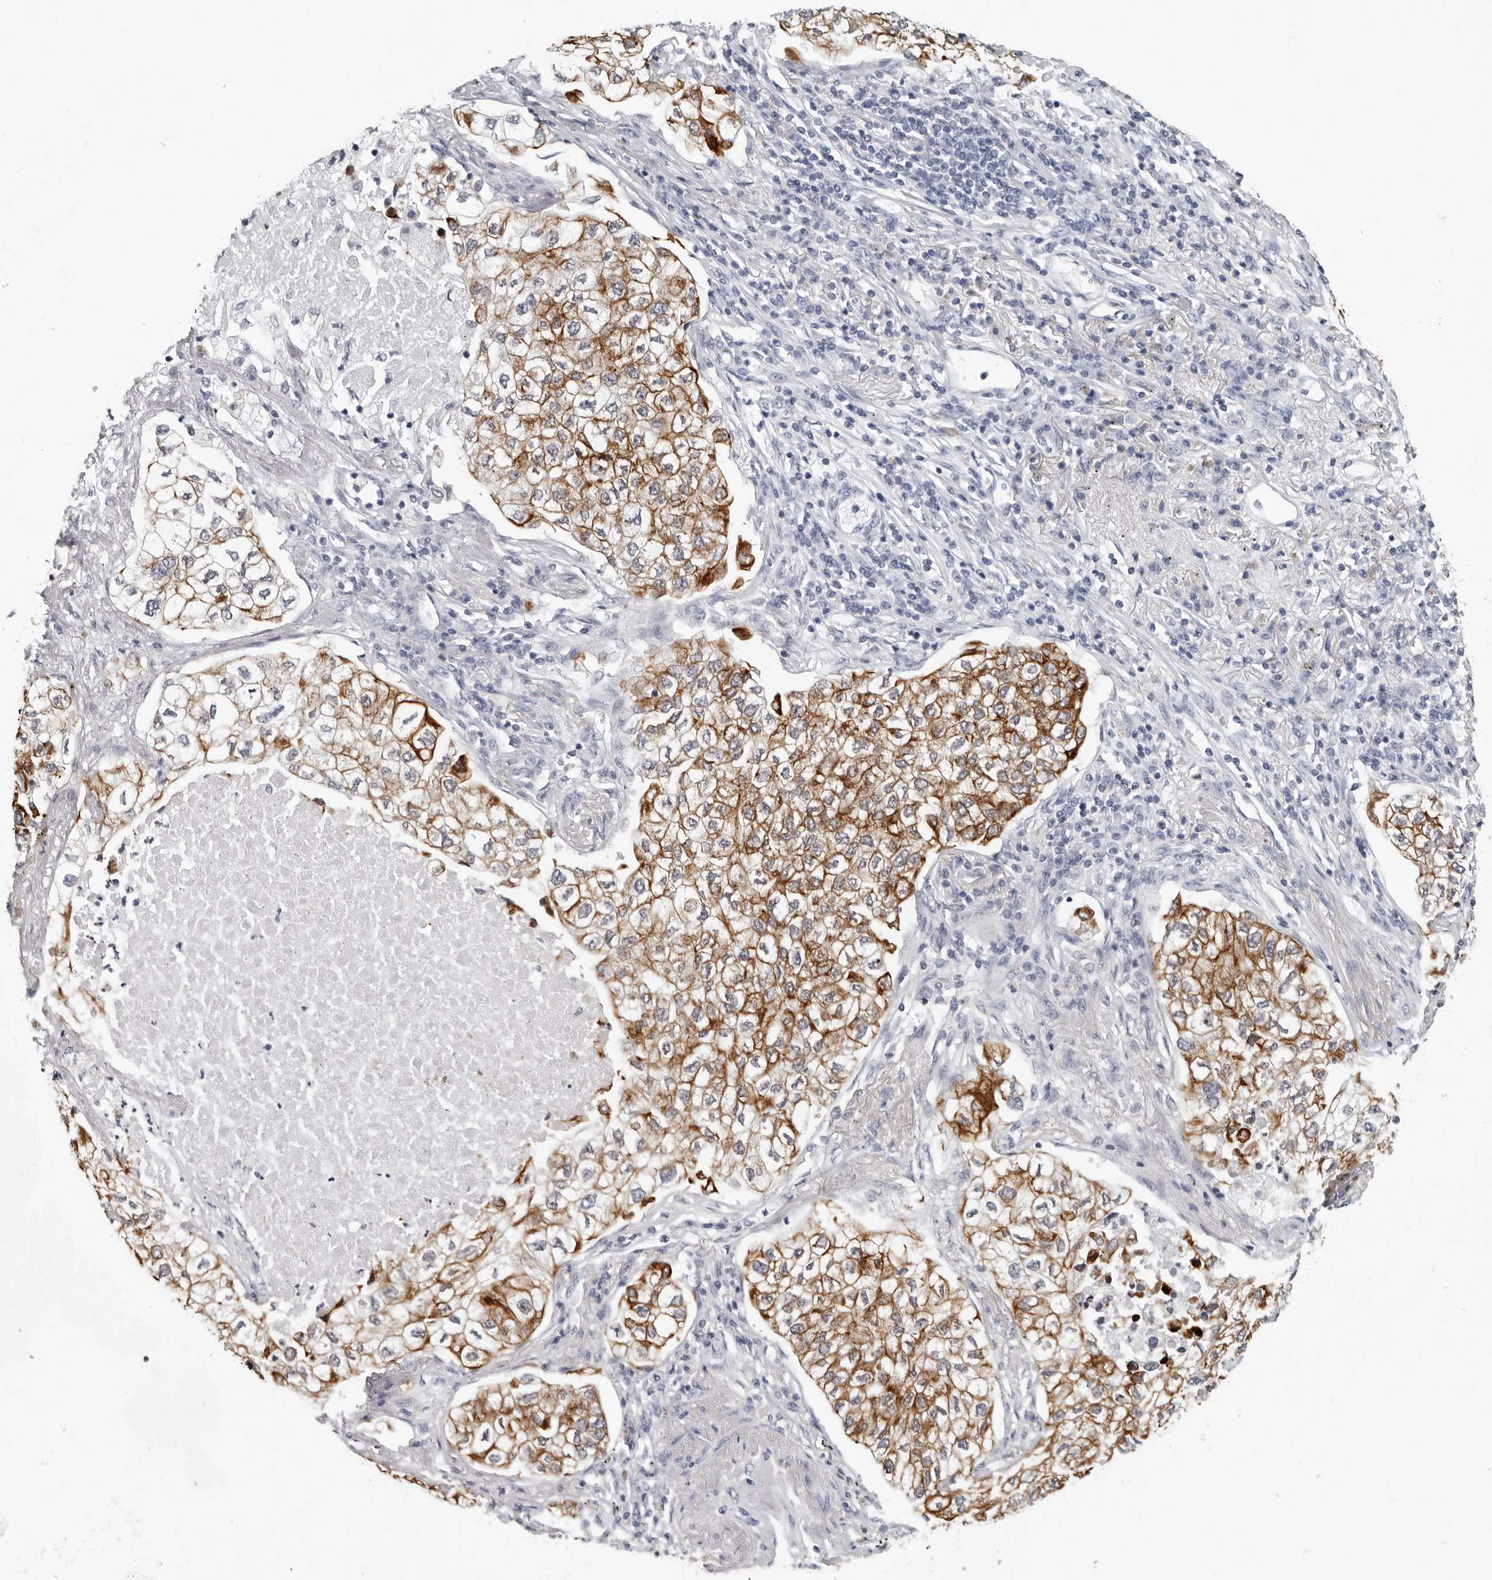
{"staining": {"intensity": "strong", "quantity": ">75%", "location": "cytoplasmic/membranous"}, "tissue": "lung cancer", "cell_type": "Tumor cells", "image_type": "cancer", "snomed": [{"axis": "morphology", "description": "Adenocarcinoma, NOS"}, {"axis": "topography", "description": "Lung"}], "caption": "Protein staining reveals strong cytoplasmic/membranous expression in about >75% of tumor cells in lung cancer (adenocarcinoma). The protein of interest is stained brown, and the nuclei are stained in blue (DAB IHC with brightfield microscopy, high magnification).", "gene": "CCDC28B", "patient": {"sex": "male", "age": 63}}